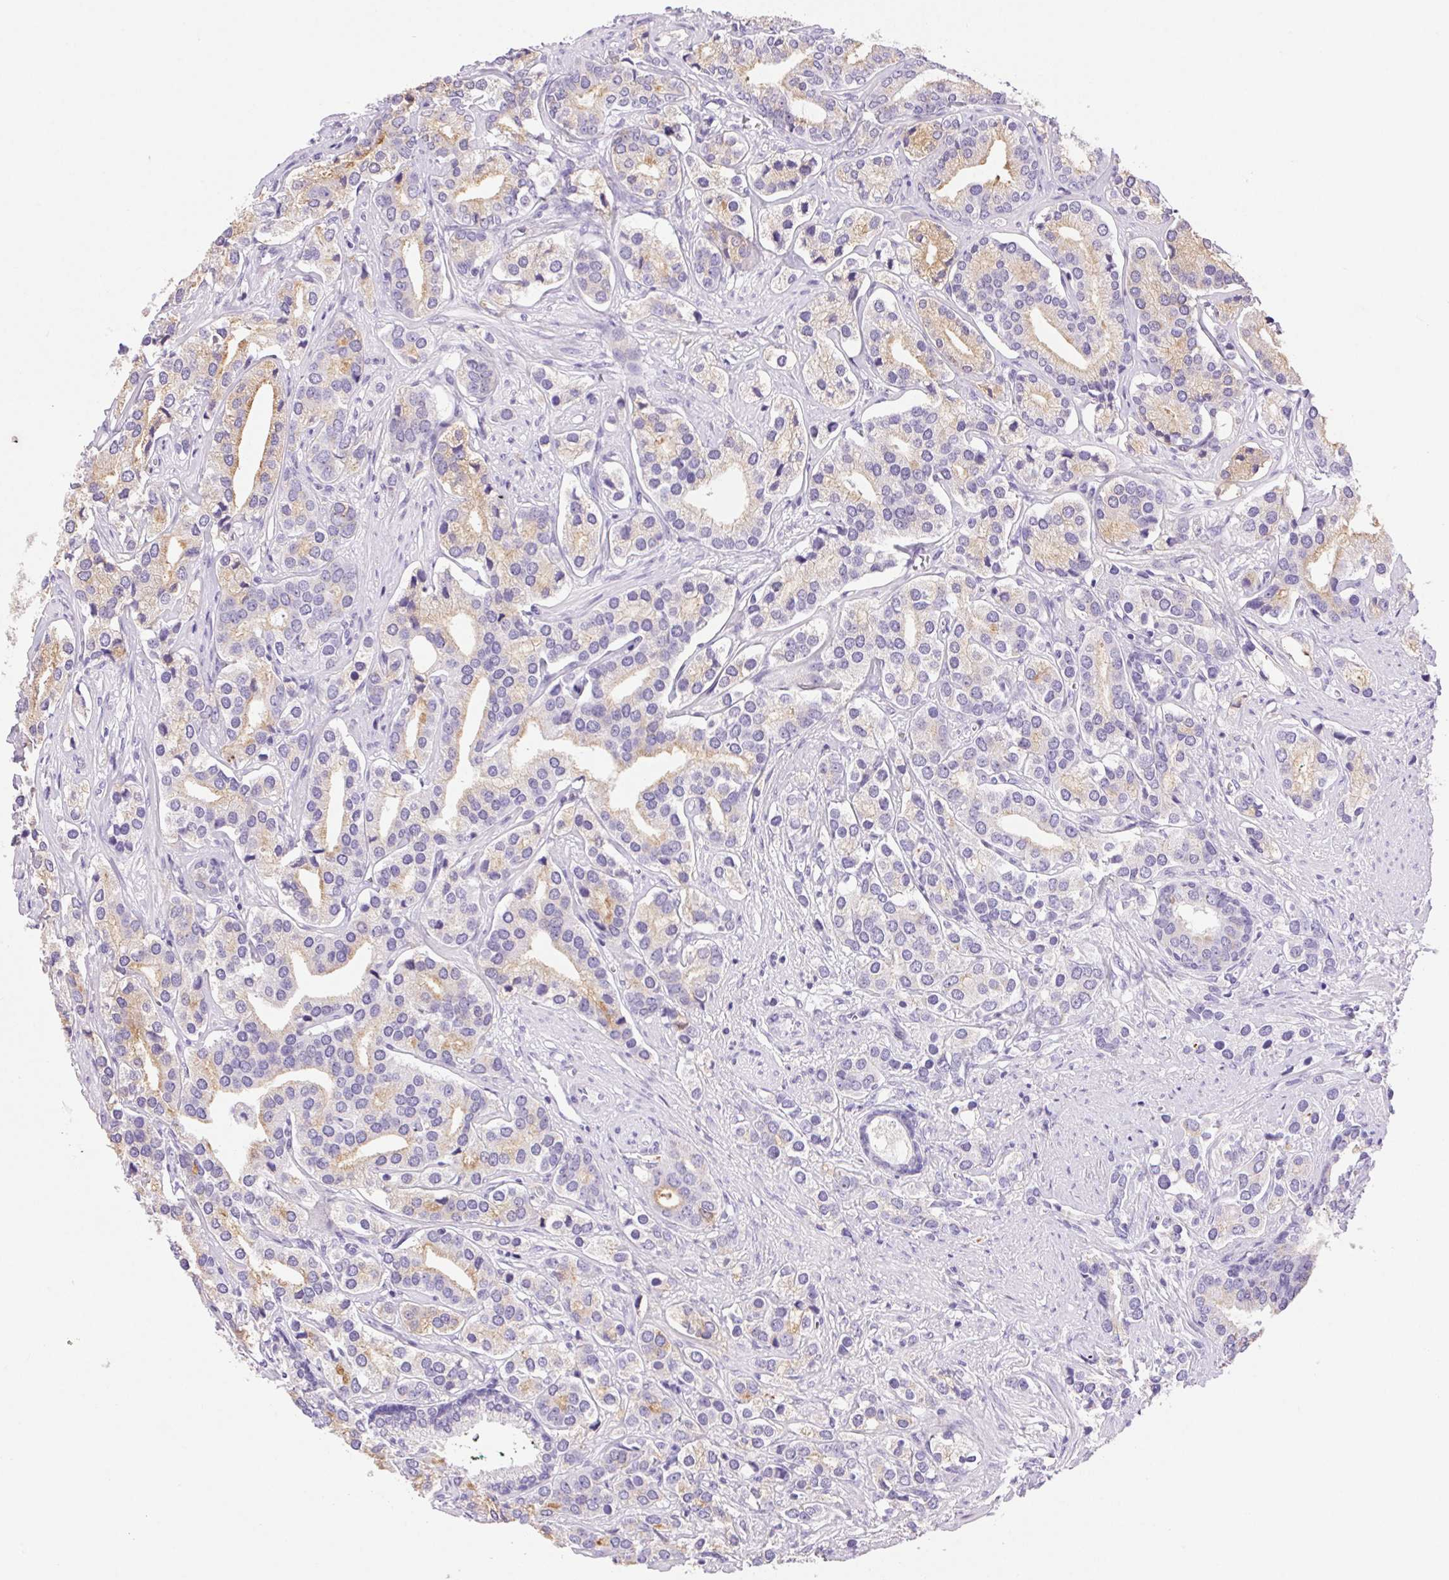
{"staining": {"intensity": "weak", "quantity": "25%-75%", "location": "cytoplasmic/membranous"}, "tissue": "prostate cancer", "cell_type": "Tumor cells", "image_type": "cancer", "snomed": [{"axis": "morphology", "description": "Adenocarcinoma, High grade"}, {"axis": "topography", "description": "Prostate"}], "caption": "Adenocarcinoma (high-grade) (prostate) was stained to show a protein in brown. There is low levels of weak cytoplasmic/membranous expression in approximately 25%-75% of tumor cells. (IHC, brightfield microscopy, high magnification).", "gene": "SERPINB3", "patient": {"sex": "male", "age": 58}}